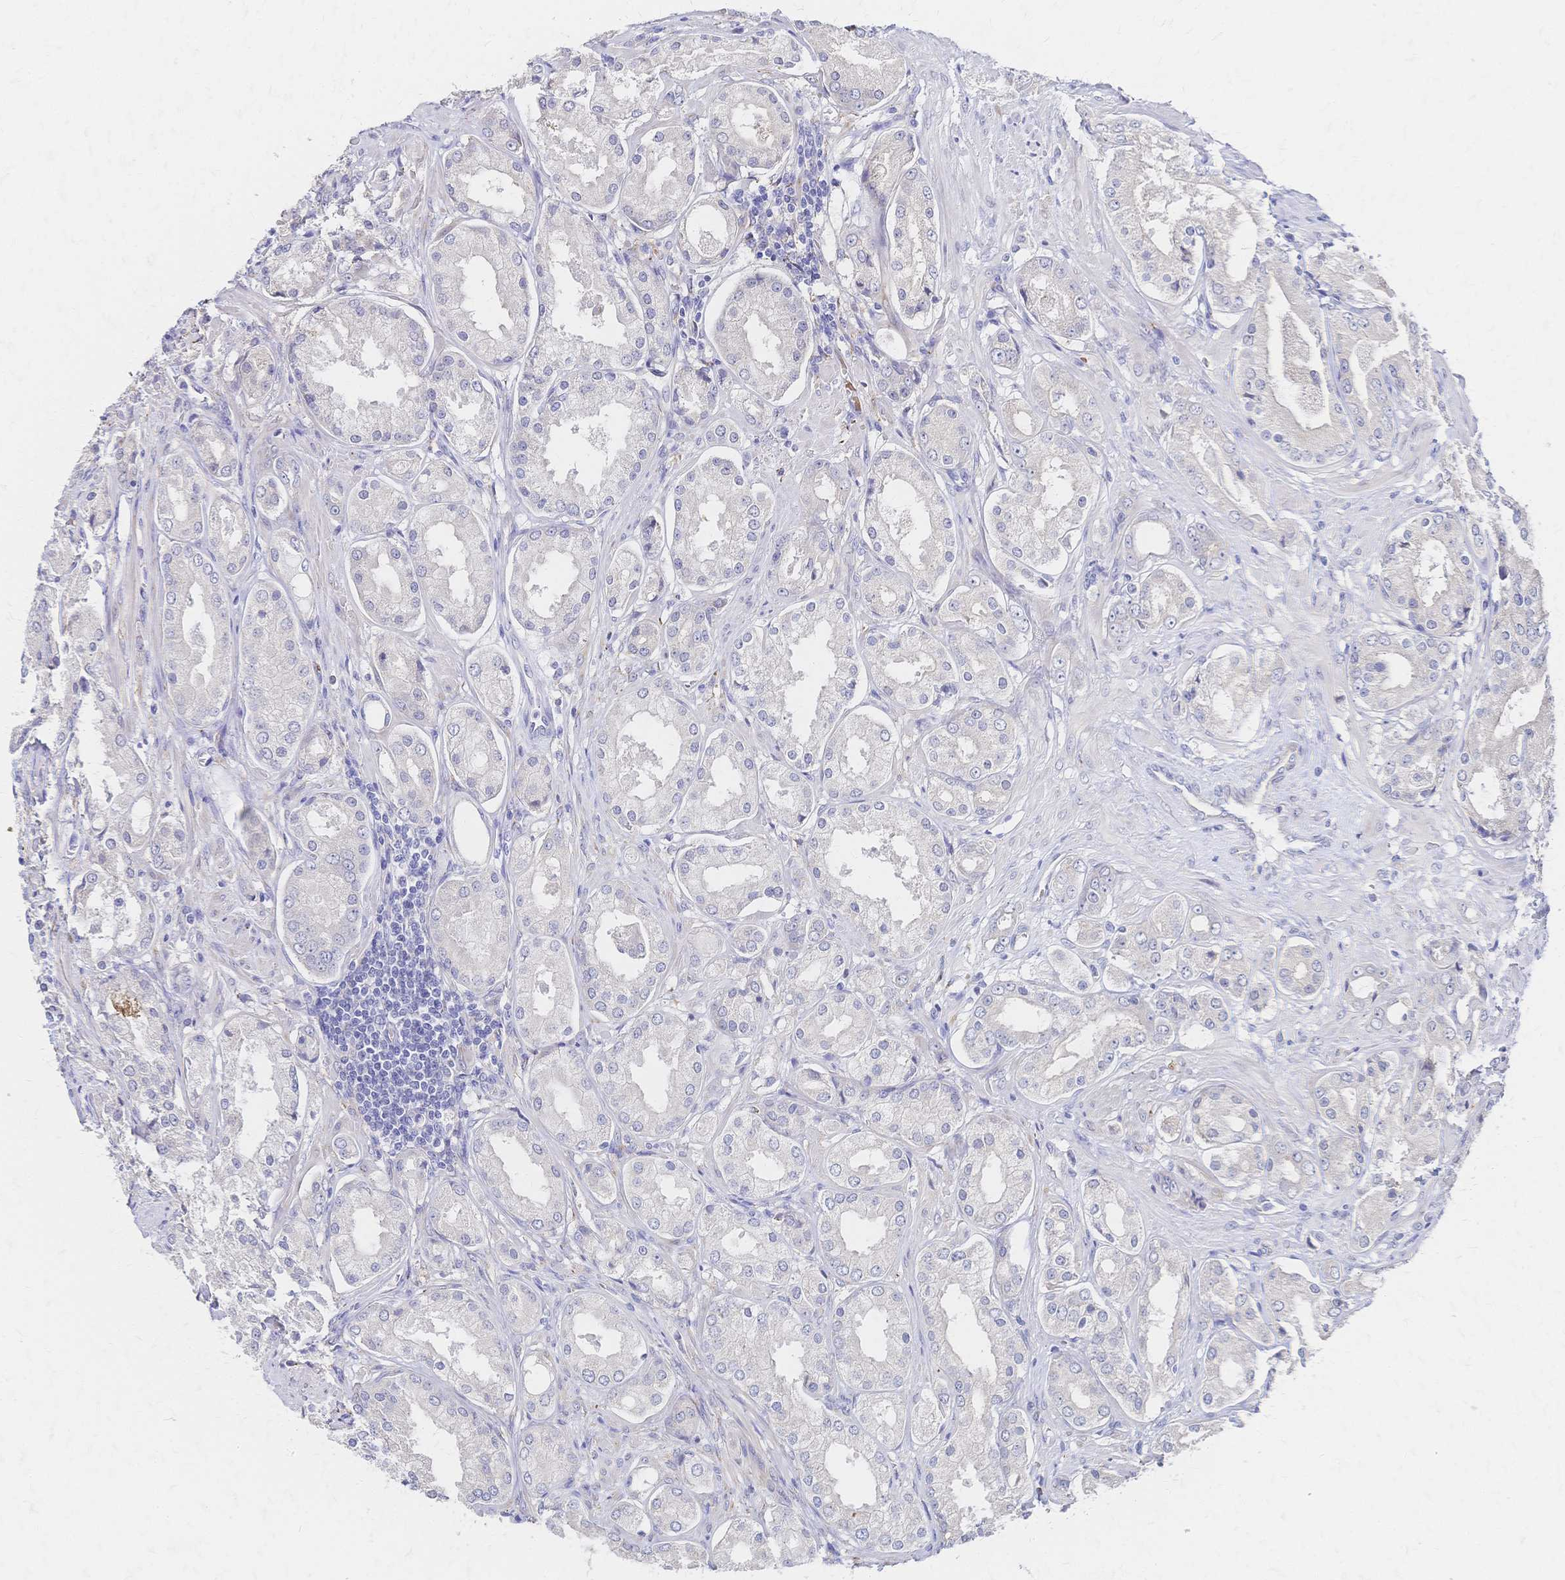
{"staining": {"intensity": "negative", "quantity": "none", "location": "none"}, "tissue": "prostate cancer", "cell_type": "Tumor cells", "image_type": "cancer", "snomed": [{"axis": "morphology", "description": "Adenocarcinoma, Low grade"}, {"axis": "topography", "description": "Prostate"}], "caption": "Immunohistochemical staining of human adenocarcinoma (low-grade) (prostate) reveals no significant staining in tumor cells.", "gene": "SLC5A1", "patient": {"sex": "male", "age": 68}}